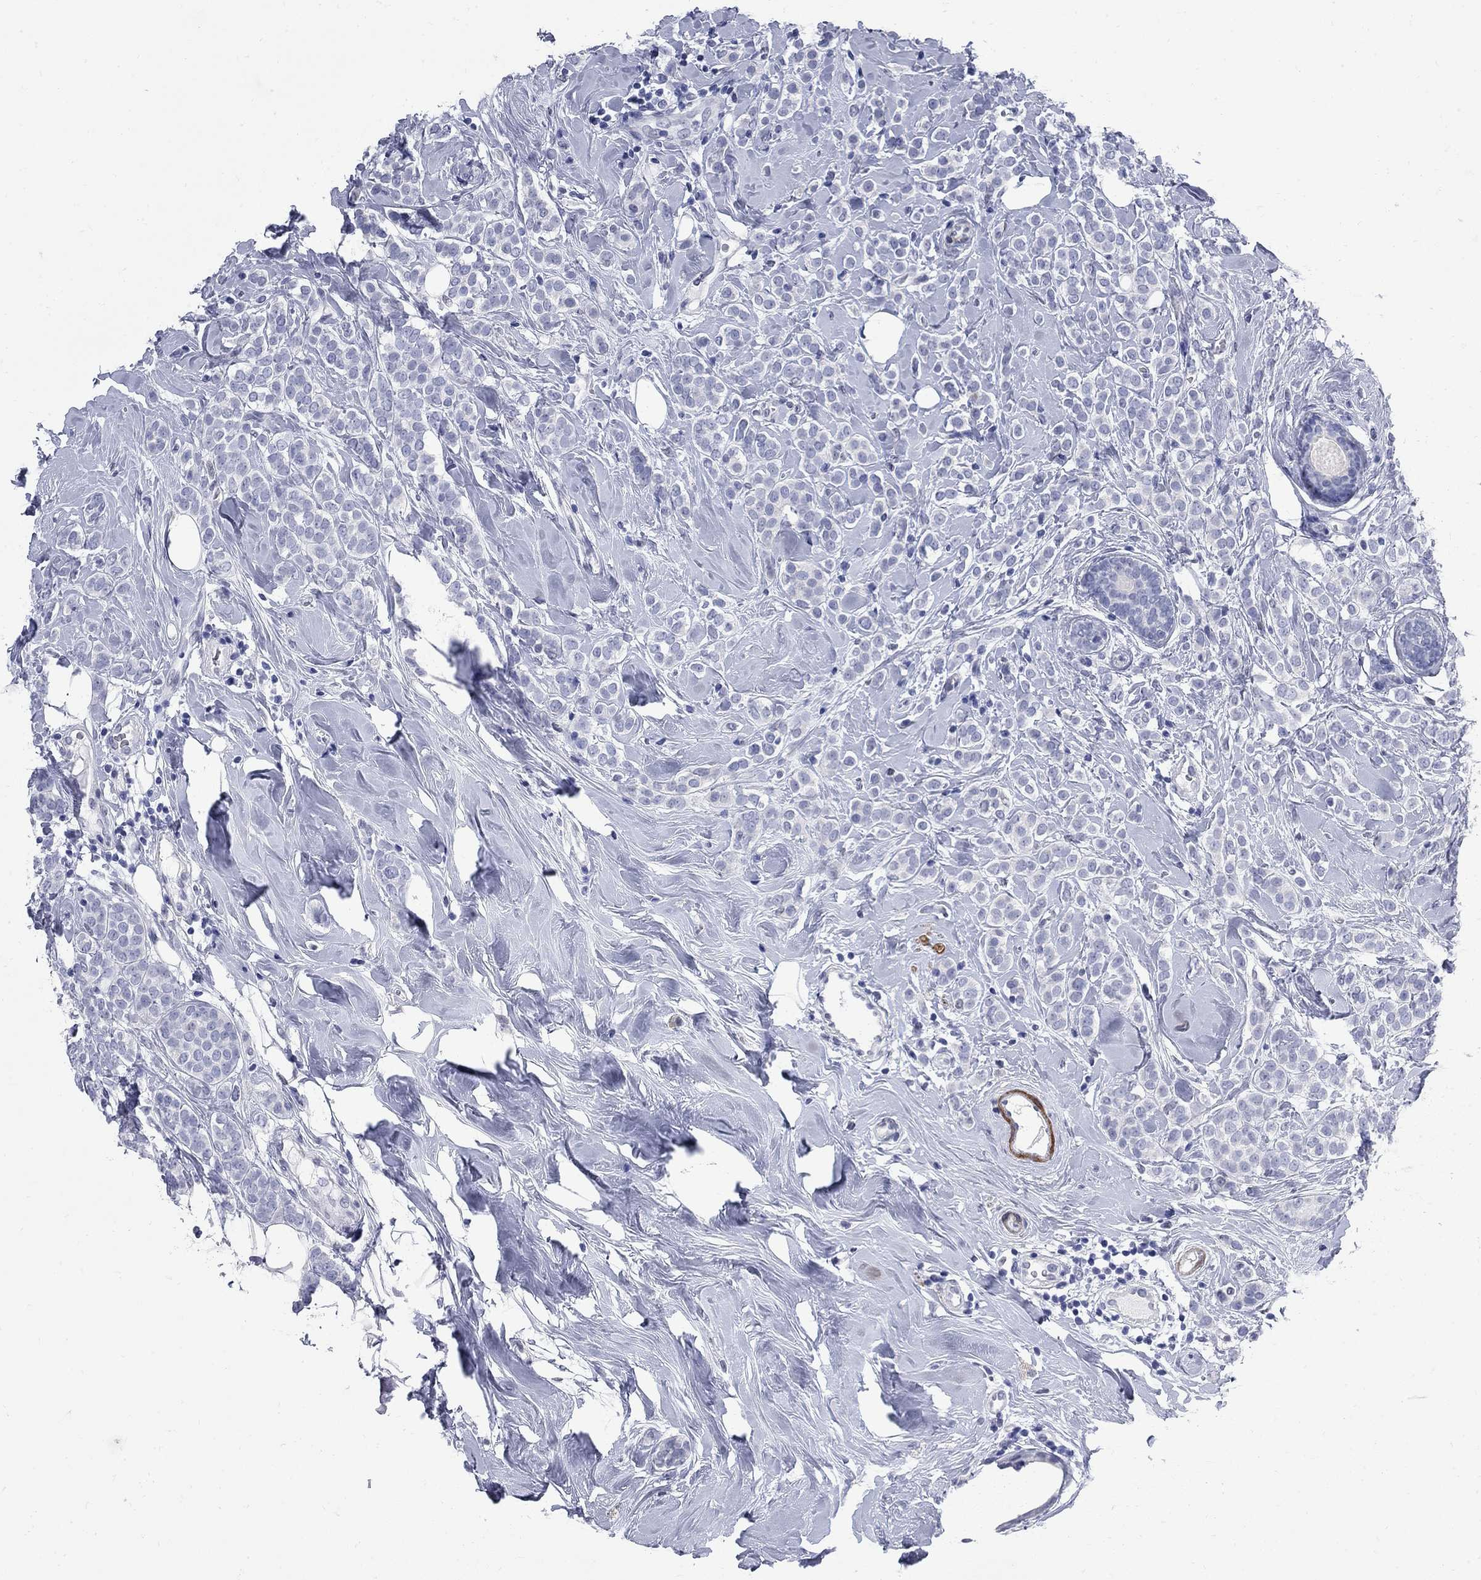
{"staining": {"intensity": "negative", "quantity": "none", "location": "none"}, "tissue": "breast cancer", "cell_type": "Tumor cells", "image_type": "cancer", "snomed": [{"axis": "morphology", "description": "Lobular carcinoma"}, {"axis": "topography", "description": "Breast"}], "caption": "Breast cancer stained for a protein using immunohistochemistry (IHC) demonstrates no expression tumor cells.", "gene": "BPIFB1", "patient": {"sex": "female", "age": 49}}